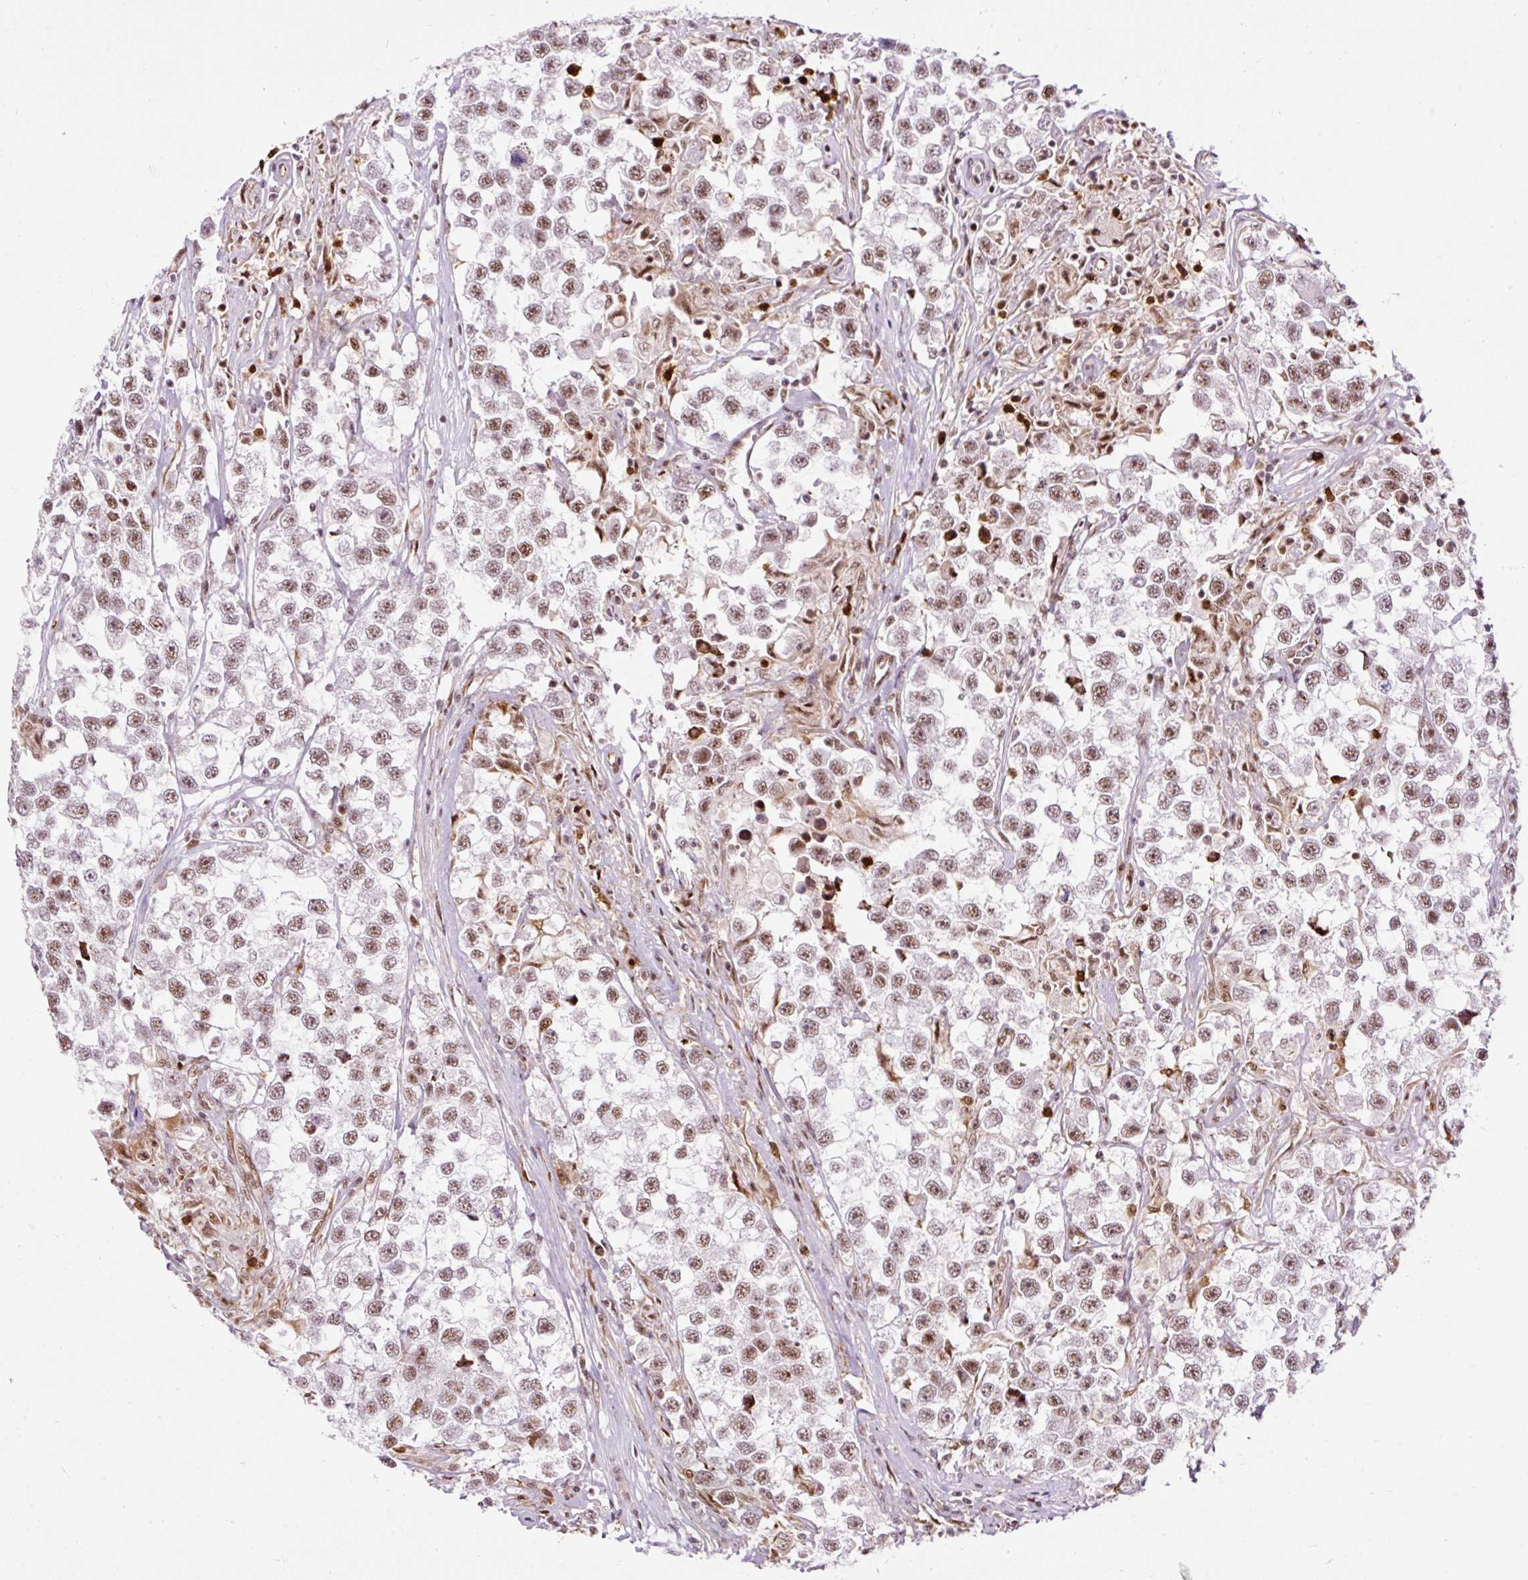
{"staining": {"intensity": "moderate", "quantity": ">75%", "location": "nuclear"}, "tissue": "testis cancer", "cell_type": "Tumor cells", "image_type": "cancer", "snomed": [{"axis": "morphology", "description": "Seminoma, NOS"}, {"axis": "topography", "description": "Testis"}], "caption": "High-power microscopy captured an immunohistochemistry (IHC) photomicrograph of testis seminoma, revealing moderate nuclear positivity in about >75% of tumor cells. (IHC, brightfield microscopy, high magnification).", "gene": "LUC7L2", "patient": {"sex": "male", "age": 46}}